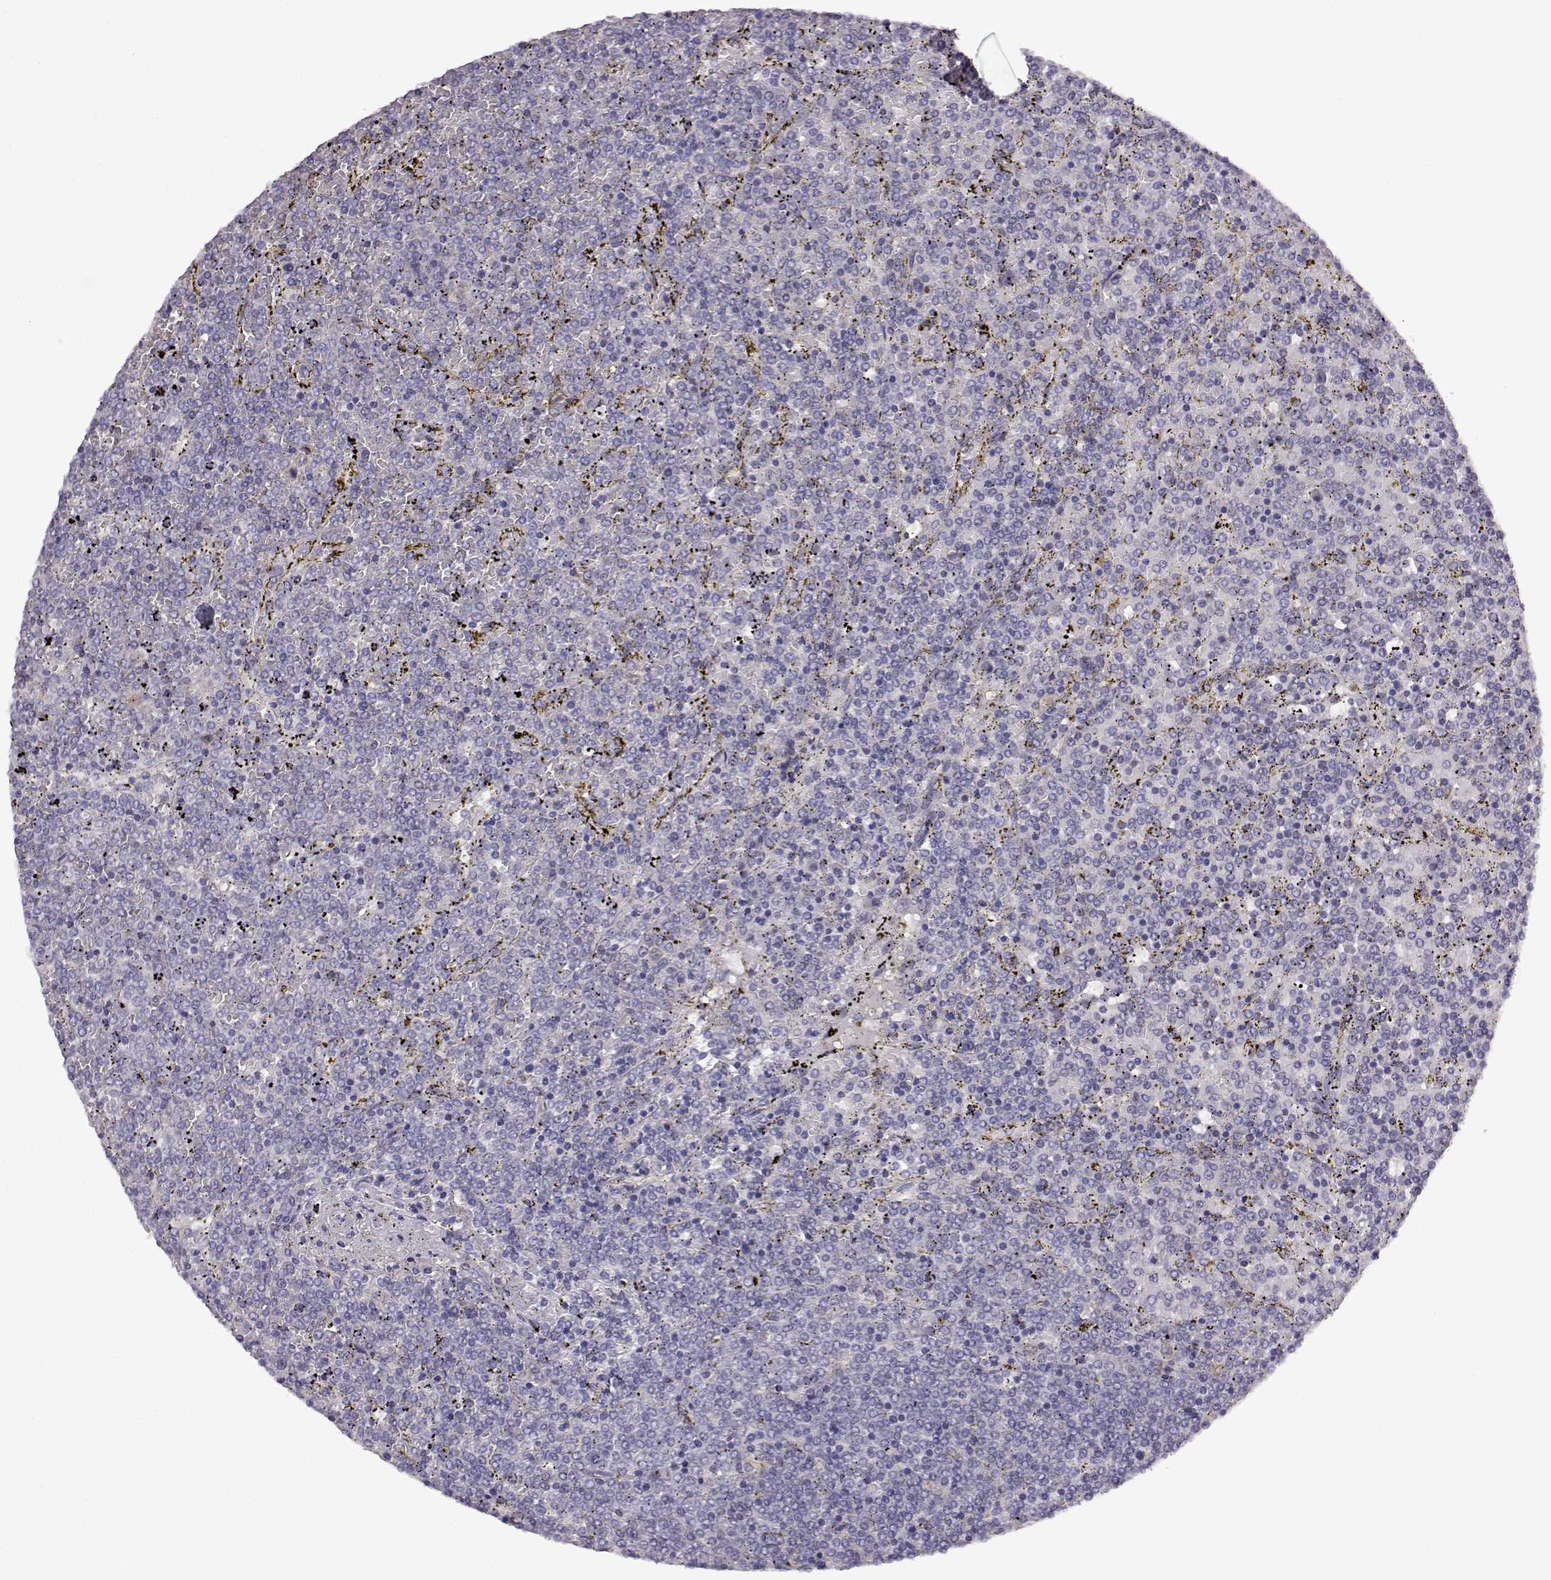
{"staining": {"intensity": "negative", "quantity": "none", "location": "none"}, "tissue": "lymphoma", "cell_type": "Tumor cells", "image_type": "cancer", "snomed": [{"axis": "morphology", "description": "Malignant lymphoma, non-Hodgkin's type, Low grade"}, {"axis": "topography", "description": "Spleen"}], "caption": "IHC photomicrograph of neoplastic tissue: malignant lymphoma, non-Hodgkin's type (low-grade) stained with DAB displays no significant protein positivity in tumor cells. (DAB (3,3'-diaminobenzidine) immunohistochemistry (IHC) visualized using brightfield microscopy, high magnification).", "gene": "VGF", "patient": {"sex": "female", "age": 77}}